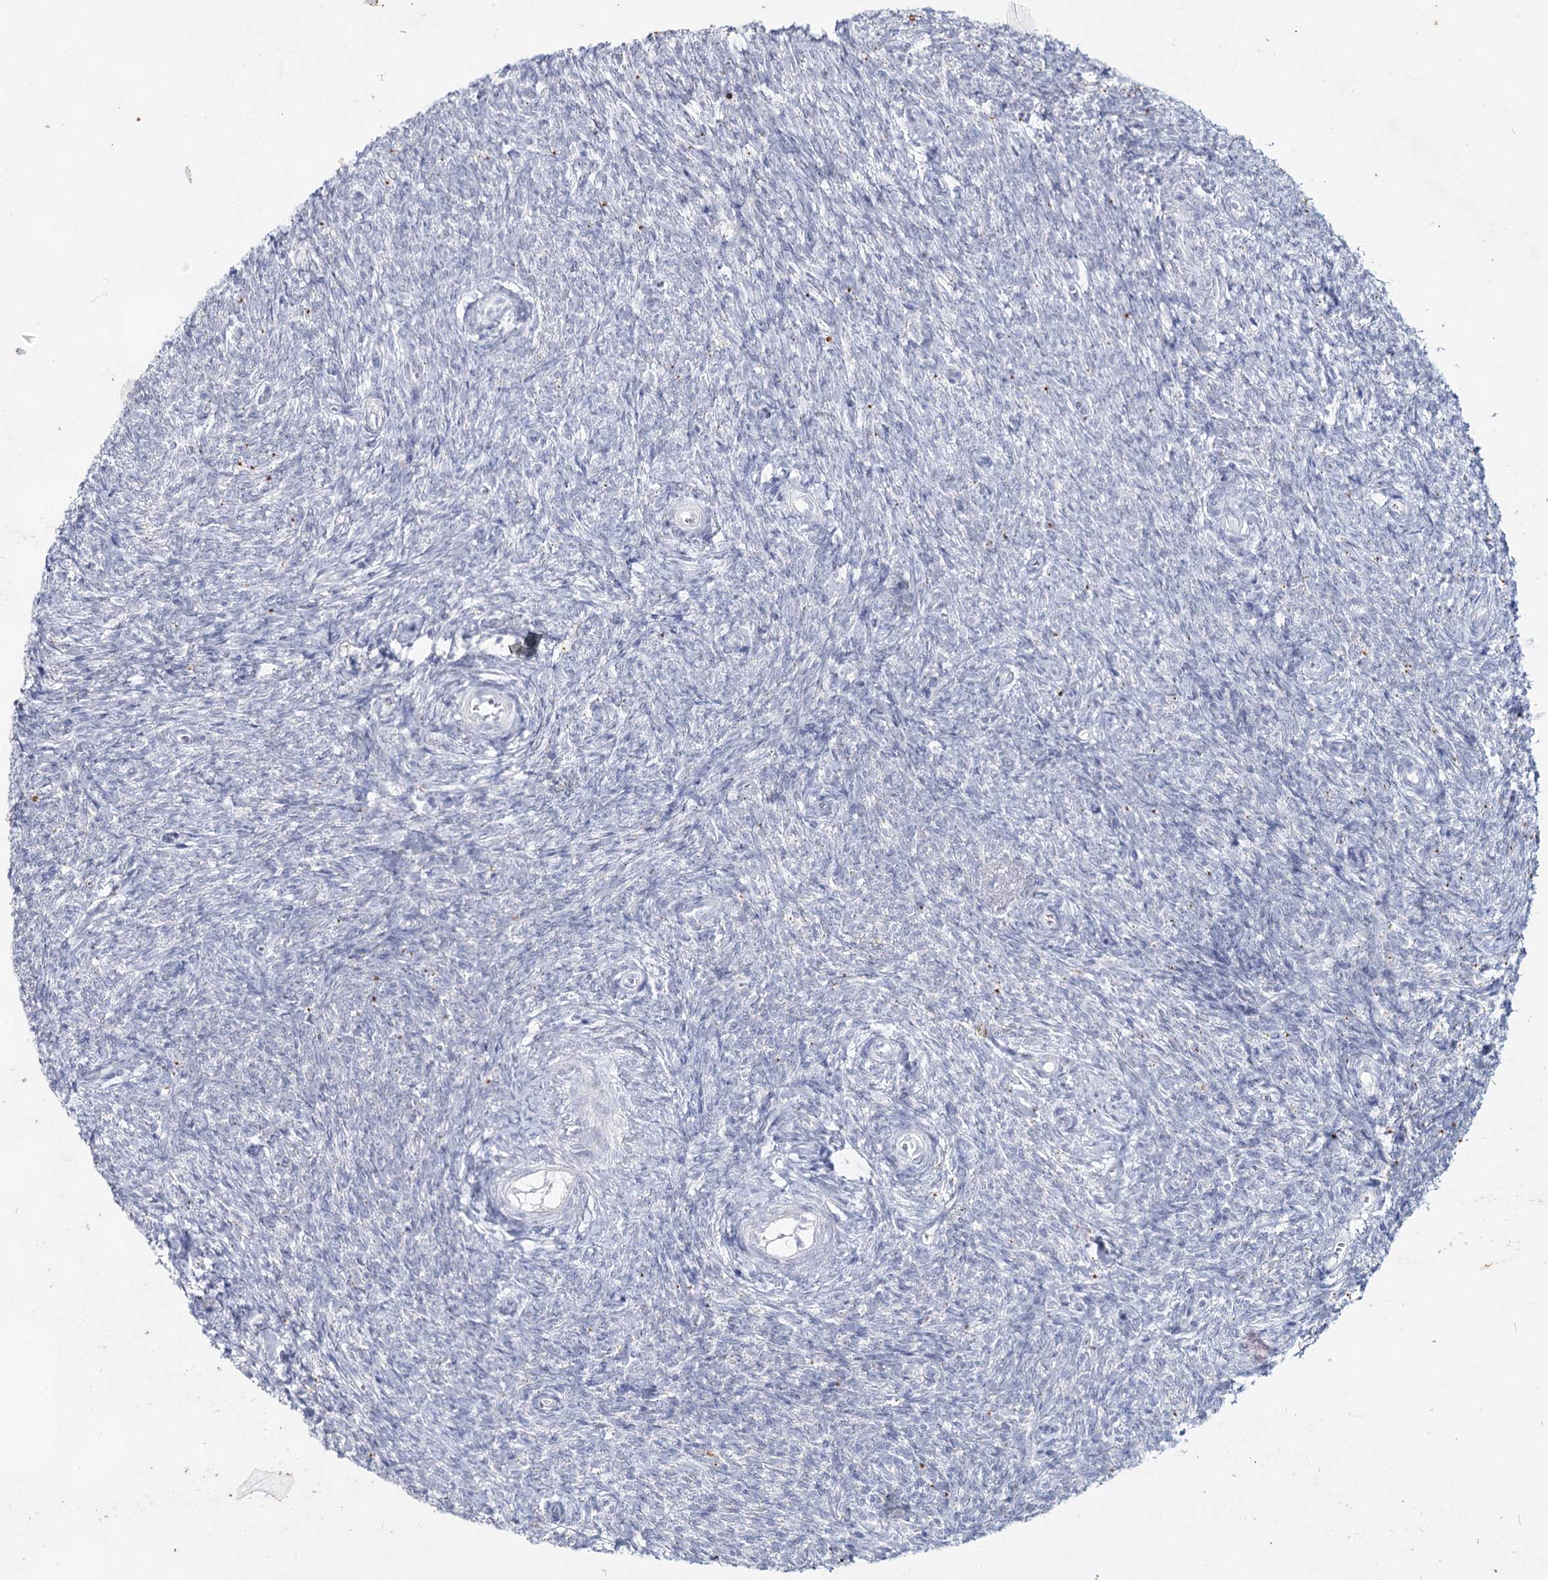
{"staining": {"intensity": "negative", "quantity": "none", "location": "none"}, "tissue": "ovary", "cell_type": "Ovarian stroma cells", "image_type": "normal", "snomed": [{"axis": "morphology", "description": "Normal tissue, NOS"}, {"axis": "topography", "description": "Ovary"}], "caption": "This is a photomicrograph of immunohistochemistry staining of unremarkable ovary, which shows no staining in ovarian stroma cells. Nuclei are stained in blue.", "gene": "CCDC73", "patient": {"sex": "female", "age": 44}}